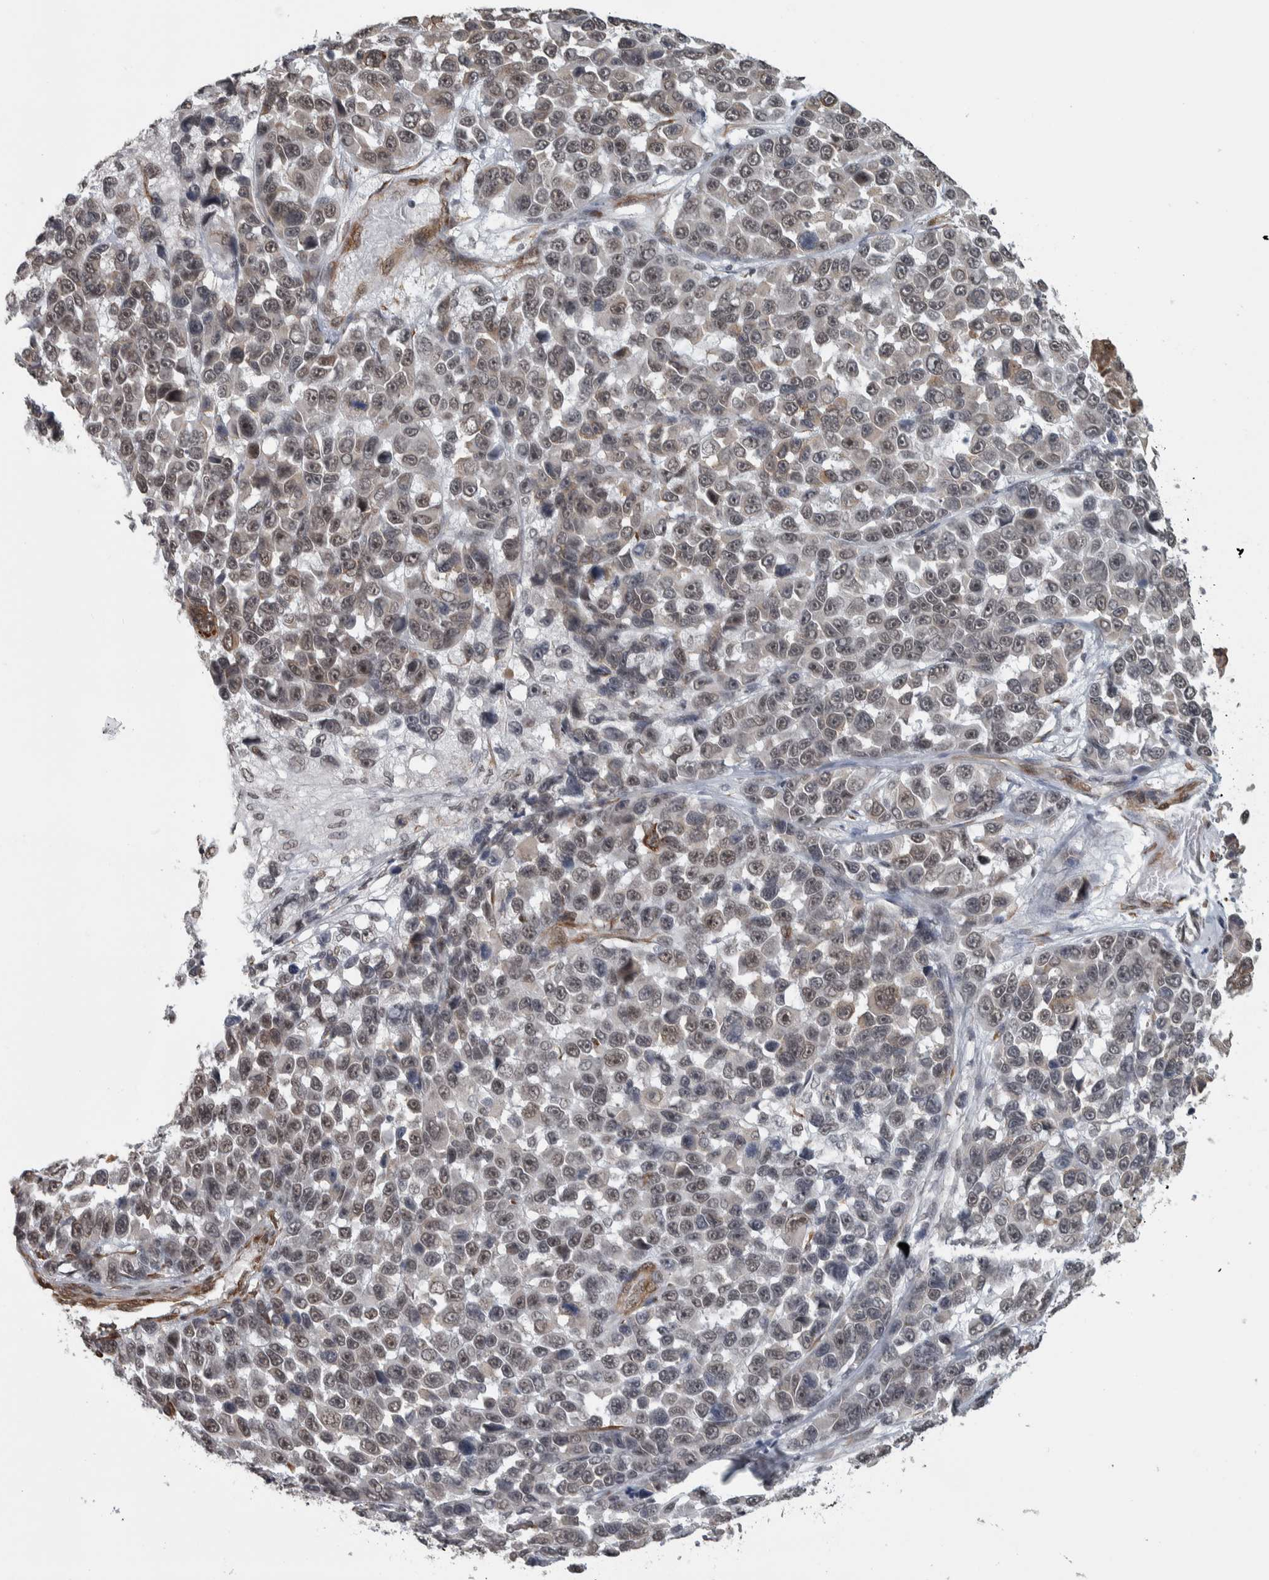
{"staining": {"intensity": "weak", "quantity": "<25%", "location": "nuclear"}, "tissue": "melanoma", "cell_type": "Tumor cells", "image_type": "cancer", "snomed": [{"axis": "morphology", "description": "Malignant melanoma, NOS"}, {"axis": "topography", "description": "Skin"}], "caption": "High power microscopy histopathology image of an IHC image of malignant melanoma, revealing no significant positivity in tumor cells.", "gene": "DDX42", "patient": {"sex": "male", "age": 53}}